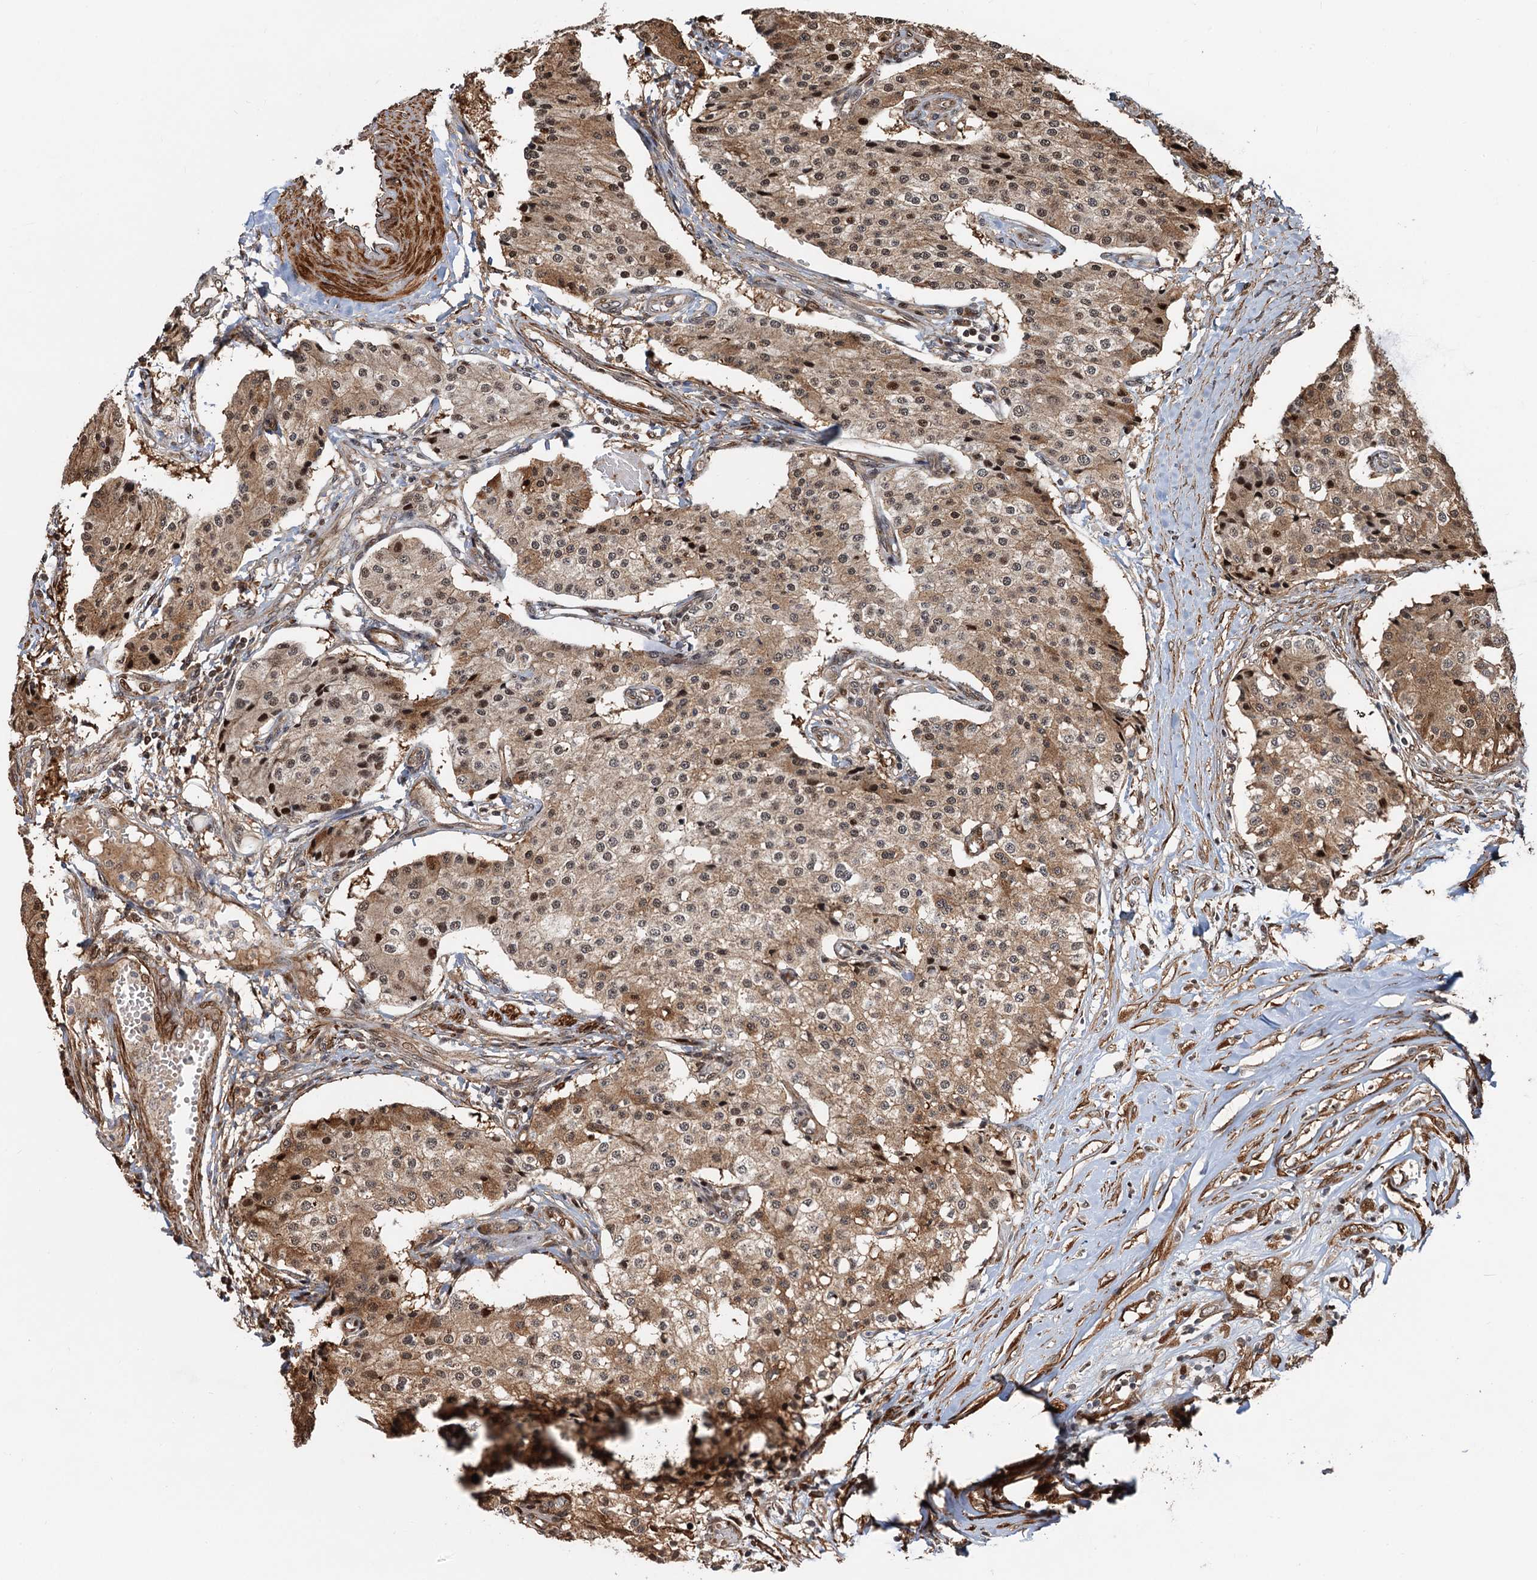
{"staining": {"intensity": "moderate", "quantity": ">75%", "location": "cytoplasmic/membranous,nuclear"}, "tissue": "carcinoid", "cell_type": "Tumor cells", "image_type": "cancer", "snomed": [{"axis": "morphology", "description": "Carcinoid, malignant, NOS"}, {"axis": "topography", "description": "Colon"}], "caption": "Immunohistochemistry (IHC) staining of carcinoid, which reveals medium levels of moderate cytoplasmic/membranous and nuclear staining in approximately >75% of tumor cells indicating moderate cytoplasmic/membranous and nuclear protein expression. The staining was performed using DAB (3,3'-diaminobenzidine) (brown) for protein detection and nuclei were counterstained in hematoxylin (blue).", "gene": "SNRNP25", "patient": {"sex": "female", "age": 52}}